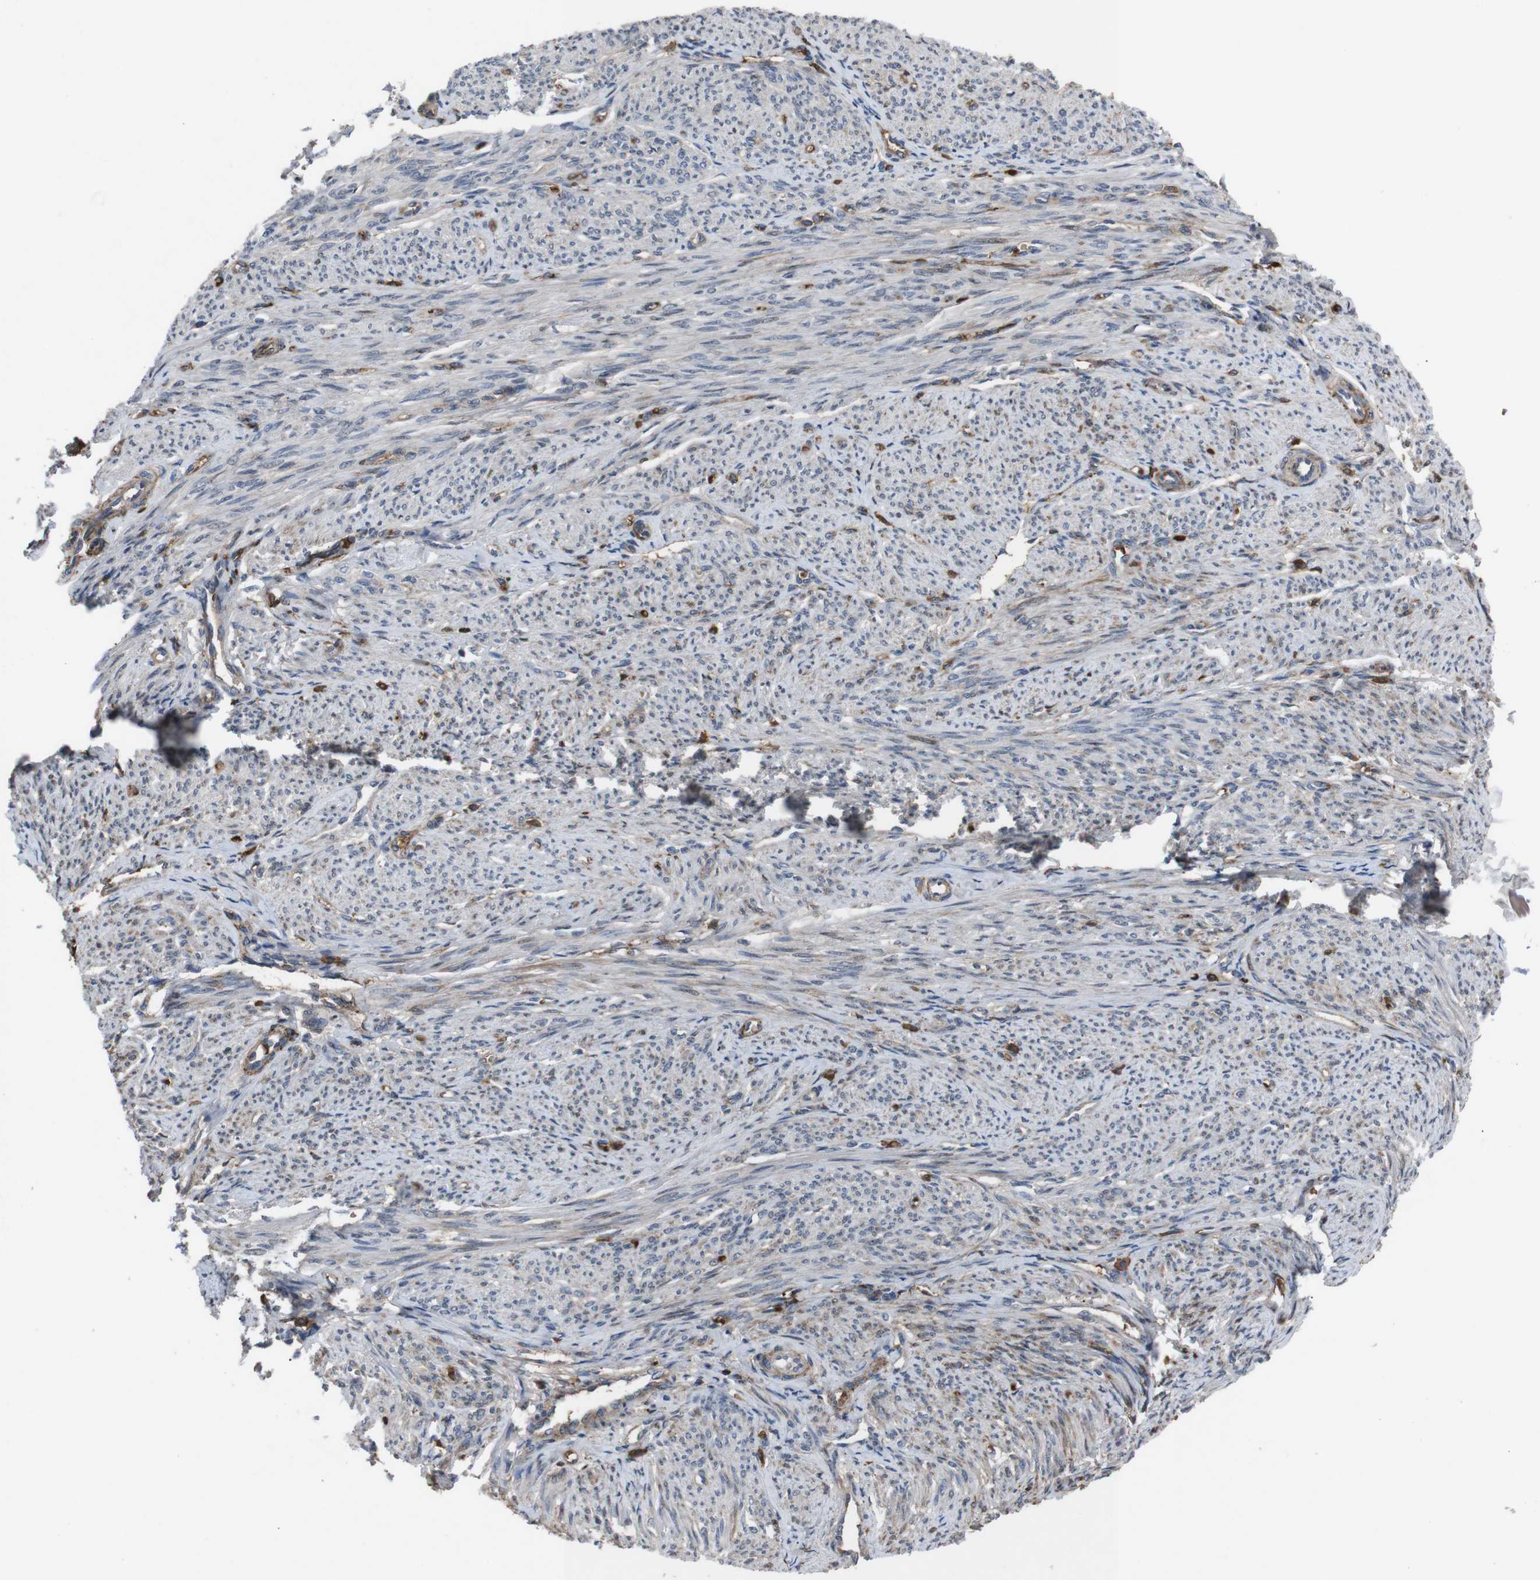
{"staining": {"intensity": "negative", "quantity": "none", "location": "none"}, "tissue": "smooth muscle", "cell_type": "Smooth muscle cells", "image_type": "normal", "snomed": [{"axis": "morphology", "description": "Normal tissue, NOS"}, {"axis": "topography", "description": "Smooth muscle"}], "caption": "Immunohistochemical staining of benign smooth muscle displays no significant positivity in smooth muscle cells.", "gene": "SPTB", "patient": {"sex": "female", "age": 65}}